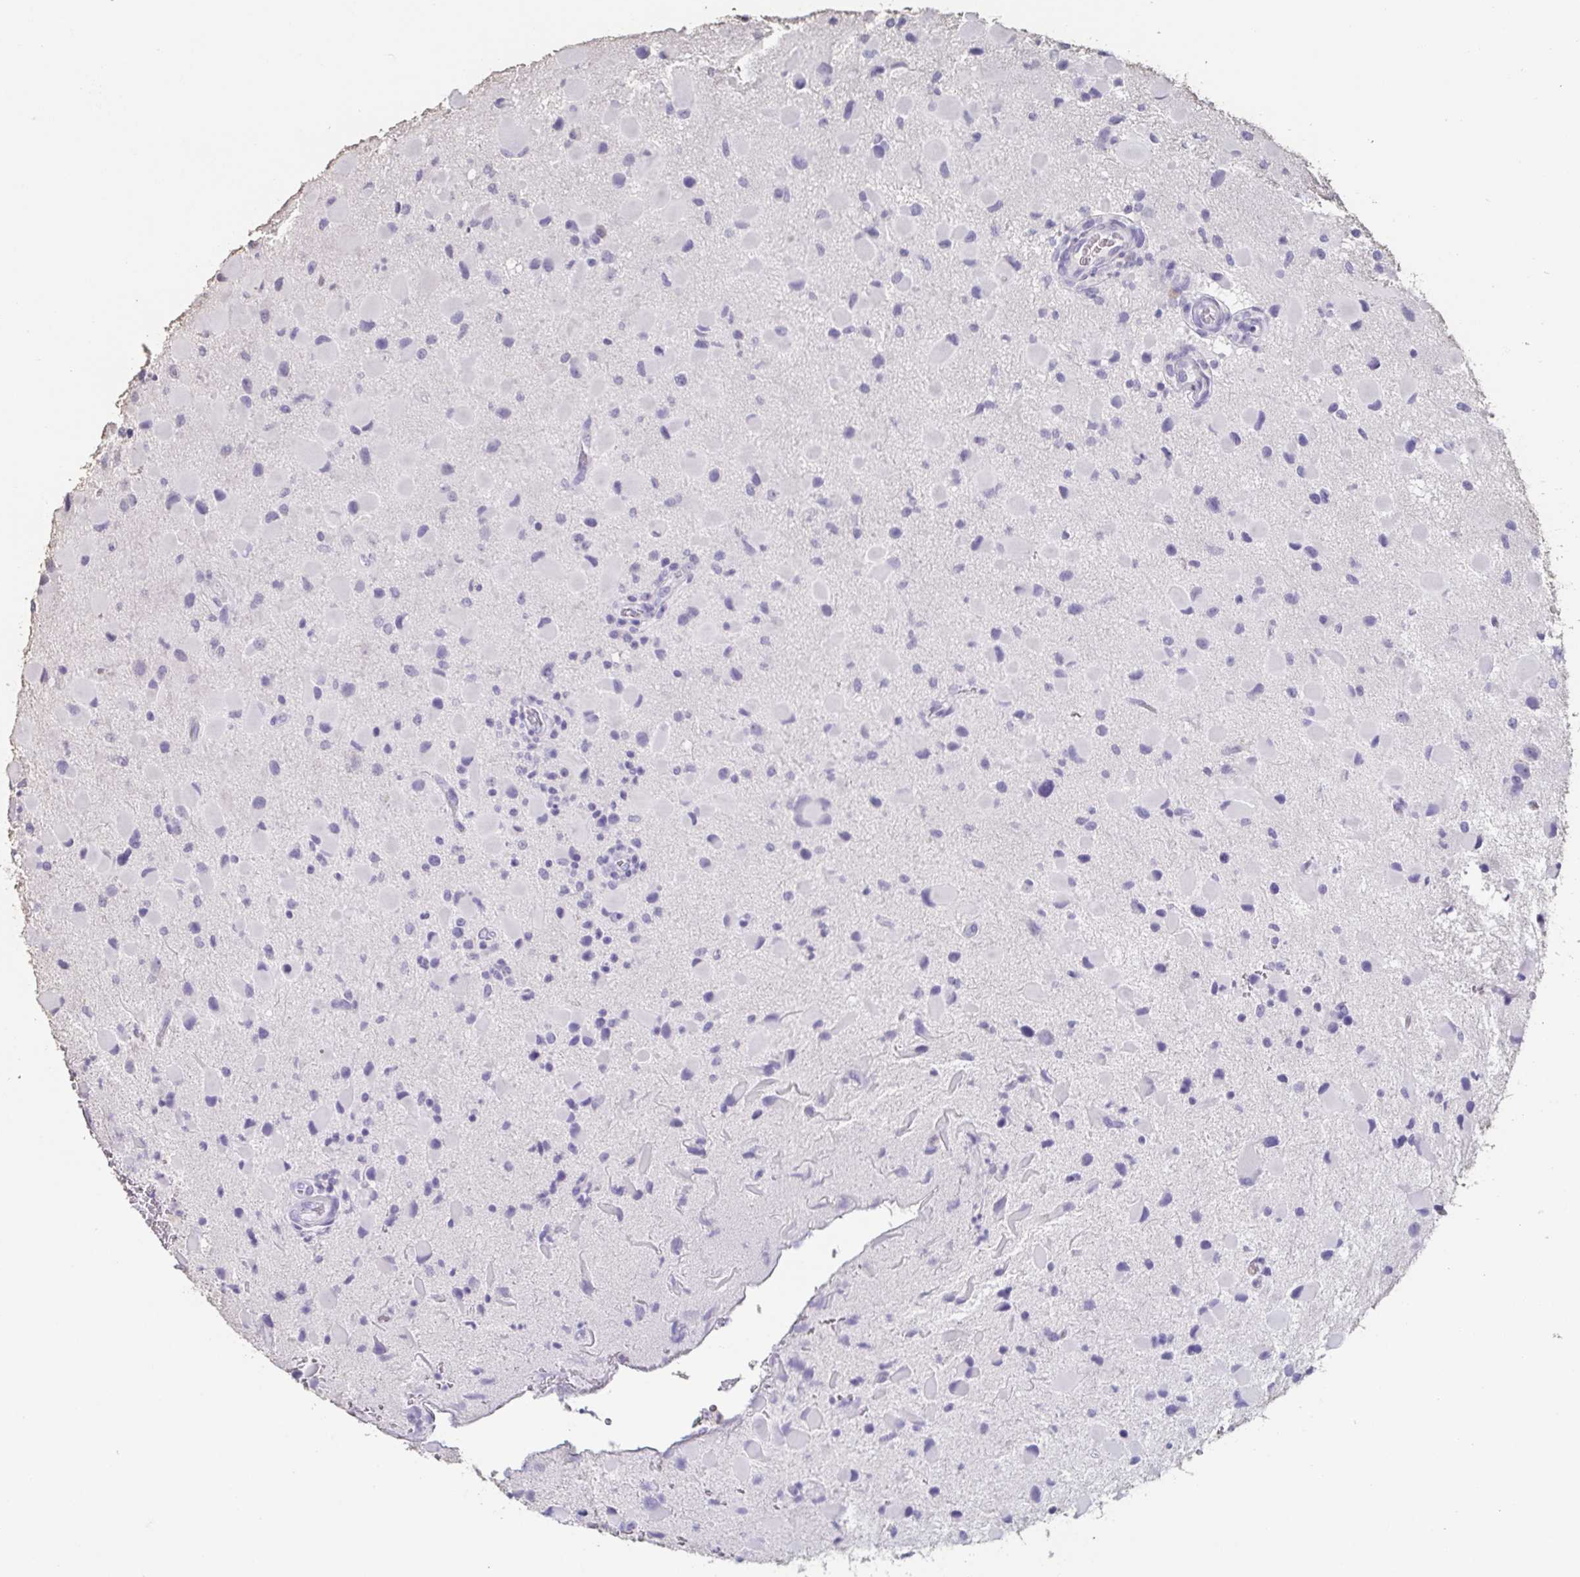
{"staining": {"intensity": "negative", "quantity": "none", "location": "none"}, "tissue": "glioma", "cell_type": "Tumor cells", "image_type": "cancer", "snomed": [{"axis": "morphology", "description": "Glioma, malignant, Low grade"}, {"axis": "topography", "description": "Brain"}], "caption": "Immunohistochemistry image of glioma stained for a protein (brown), which displays no expression in tumor cells.", "gene": "BPIFA2", "patient": {"sex": "female", "age": 32}}